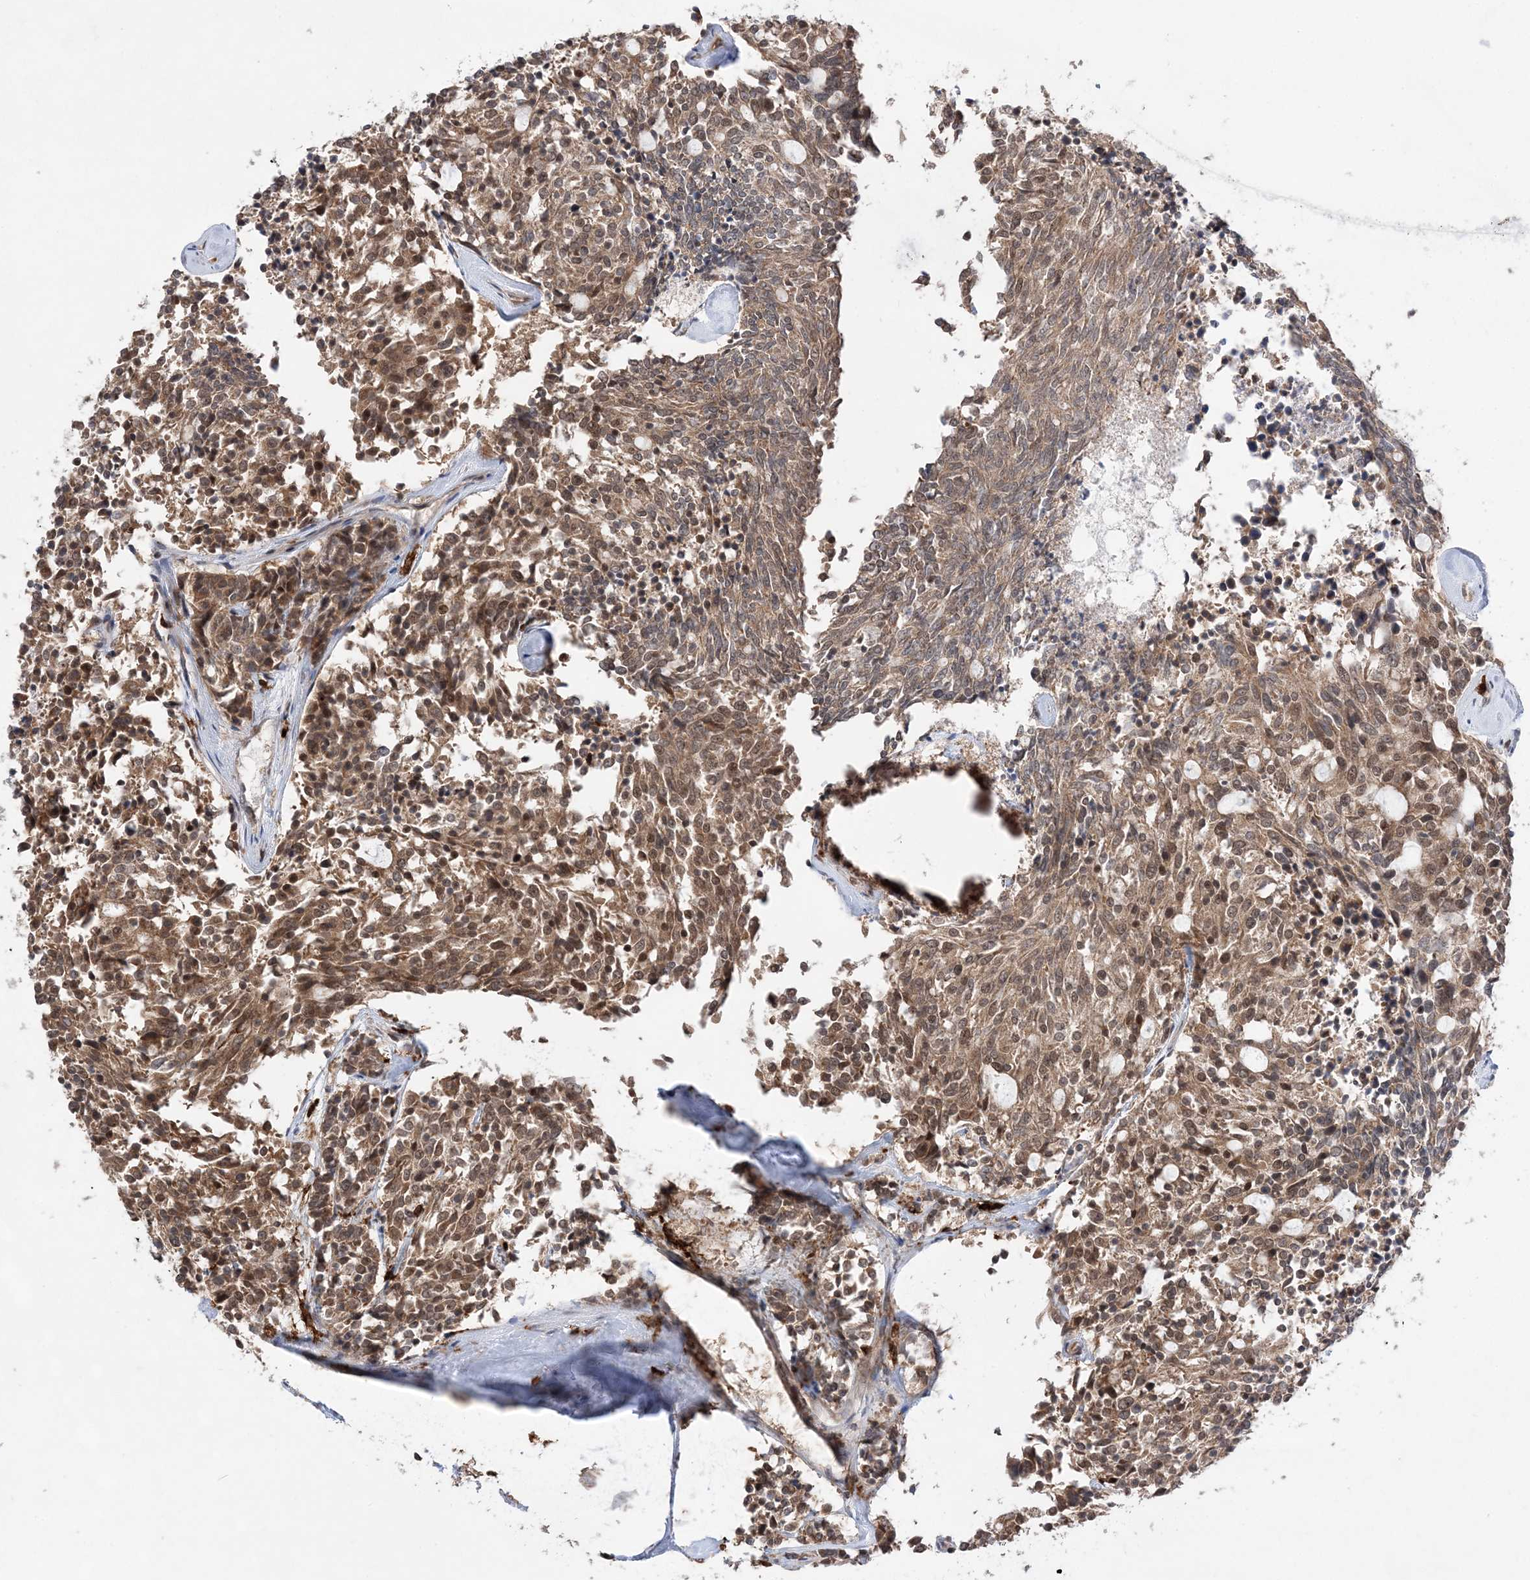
{"staining": {"intensity": "moderate", "quantity": ">75%", "location": "cytoplasmic/membranous"}, "tissue": "carcinoid", "cell_type": "Tumor cells", "image_type": "cancer", "snomed": [{"axis": "morphology", "description": "Carcinoid, malignant, NOS"}, {"axis": "topography", "description": "Pancreas"}], "caption": "A brown stain highlights moderate cytoplasmic/membranous expression of a protein in human carcinoid tumor cells.", "gene": "ANAPC15", "patient": {"sex": "female", "age": 54}}